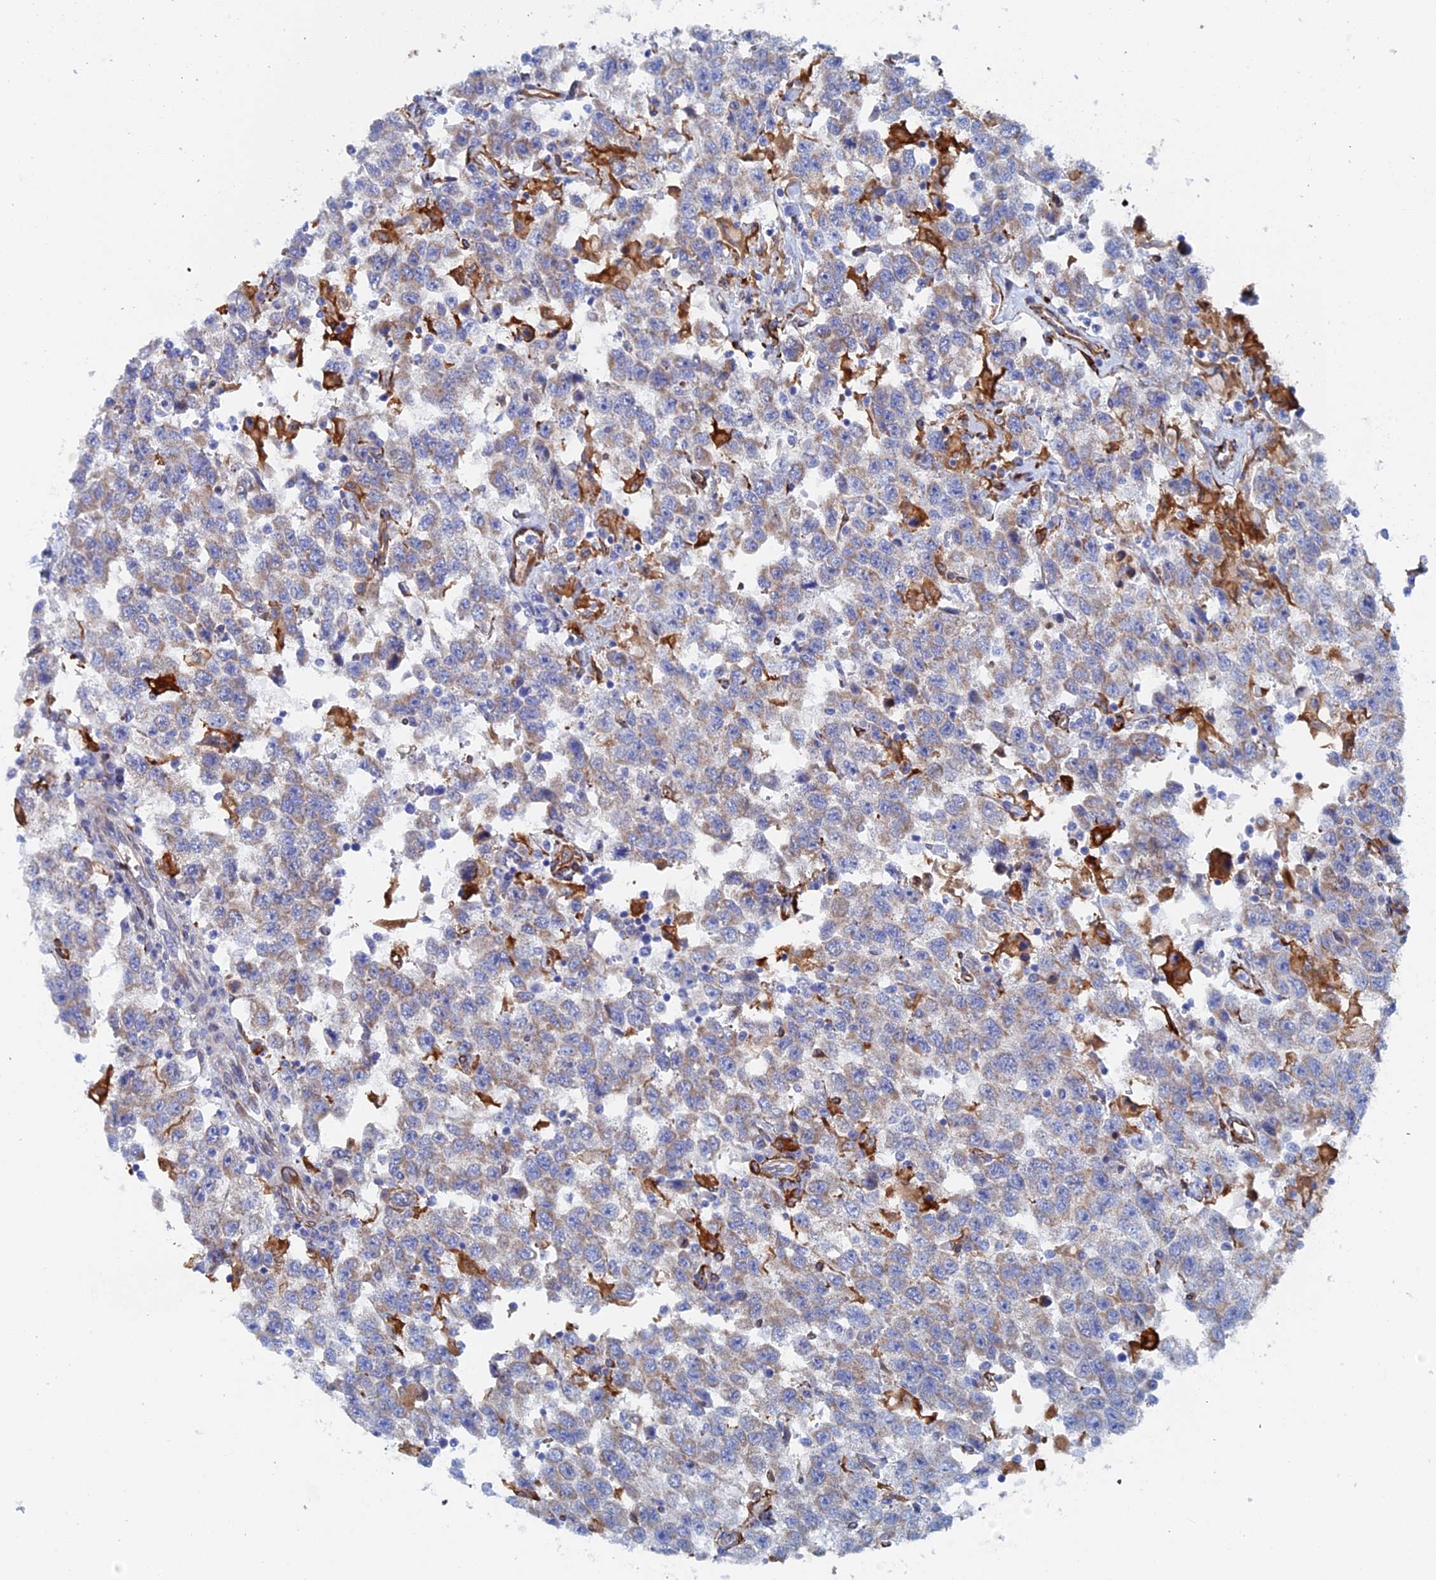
{"staining": {"intensity": "weak", "quantity": "25%-75%", "location": "cytoplasmic/membranous"}, "tissue": "testis cancer", "cell_type": "Tumor cells", "image_type": "cancer", "snomed": [{"axis": "morphology", "description": "Seminoma, NOS"}, {"axis": "topography", "description": "Testis"}], "caption": "Human testis cancer stained with a protein marker reveals weak staining in tumor cells.", "gene": "COG7", "patient": {"sex": "male", "age": 41}}